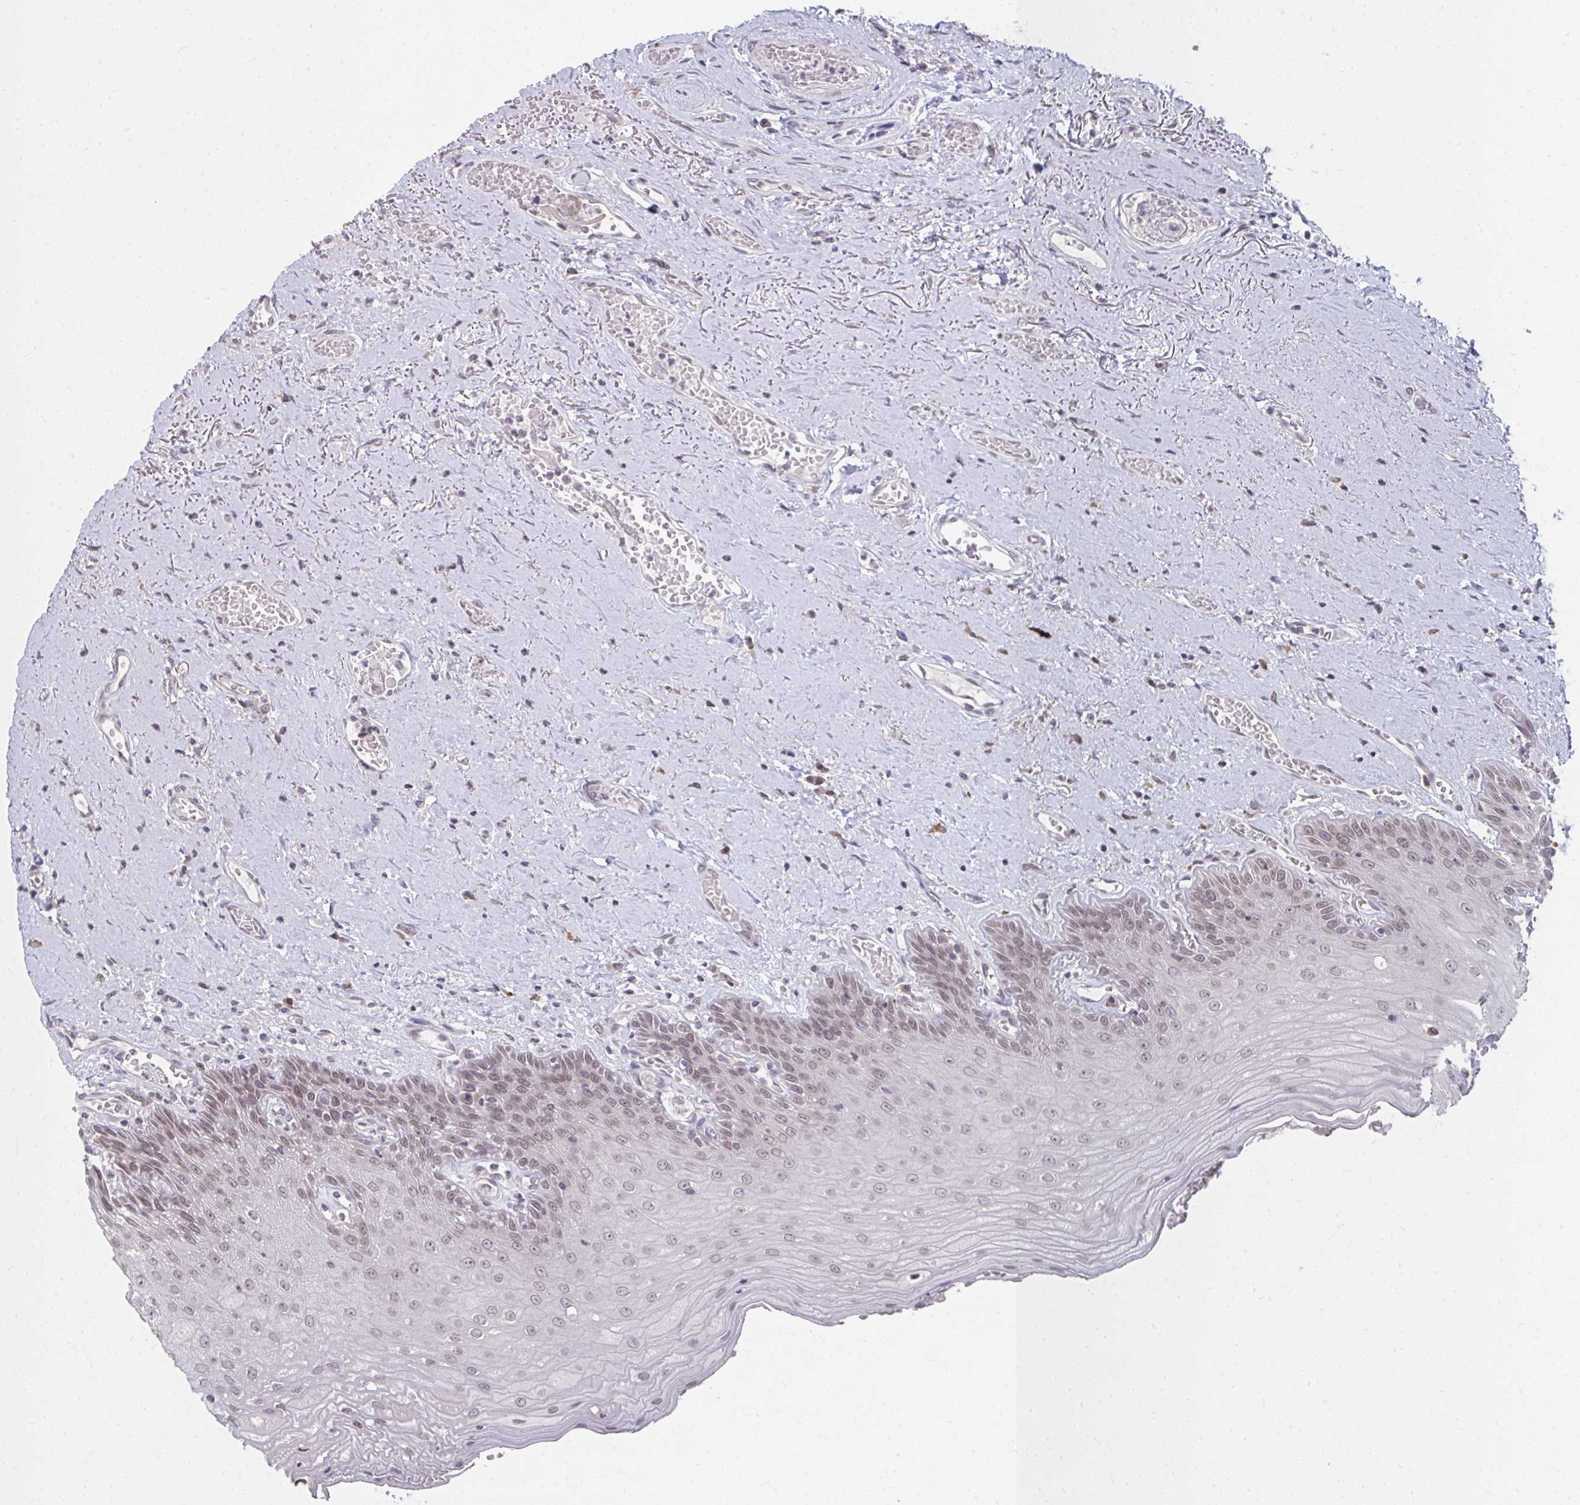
{"staining": {"intensity": "moderate", "quantity": ">75%", "location": "nuclear"}, "tissue": "oral mucosa", "cell_type": "Squamous epithelial cells", "image_type": "normal", "snomed": [{"axis": "morphology", "description": "Normal tissue, NOS"}, {"axis": "morphology", "description": "Squamous cell carcinoma, NOS"}, {"axis": "topography", "description": "Oral tissue"}, {"axis": "topography", "description": "Peripheral nerve tissue"}, {"axis": "topography", "description": "Head-Neck"}], "caption": "Oral mucosa stained with immunohistochemistry exhibits moderate nuclear expression in approximately >75% of squamous epithelial cells.", "gene": "NUP133", "patient": {"sex": "female", "age": 59}}